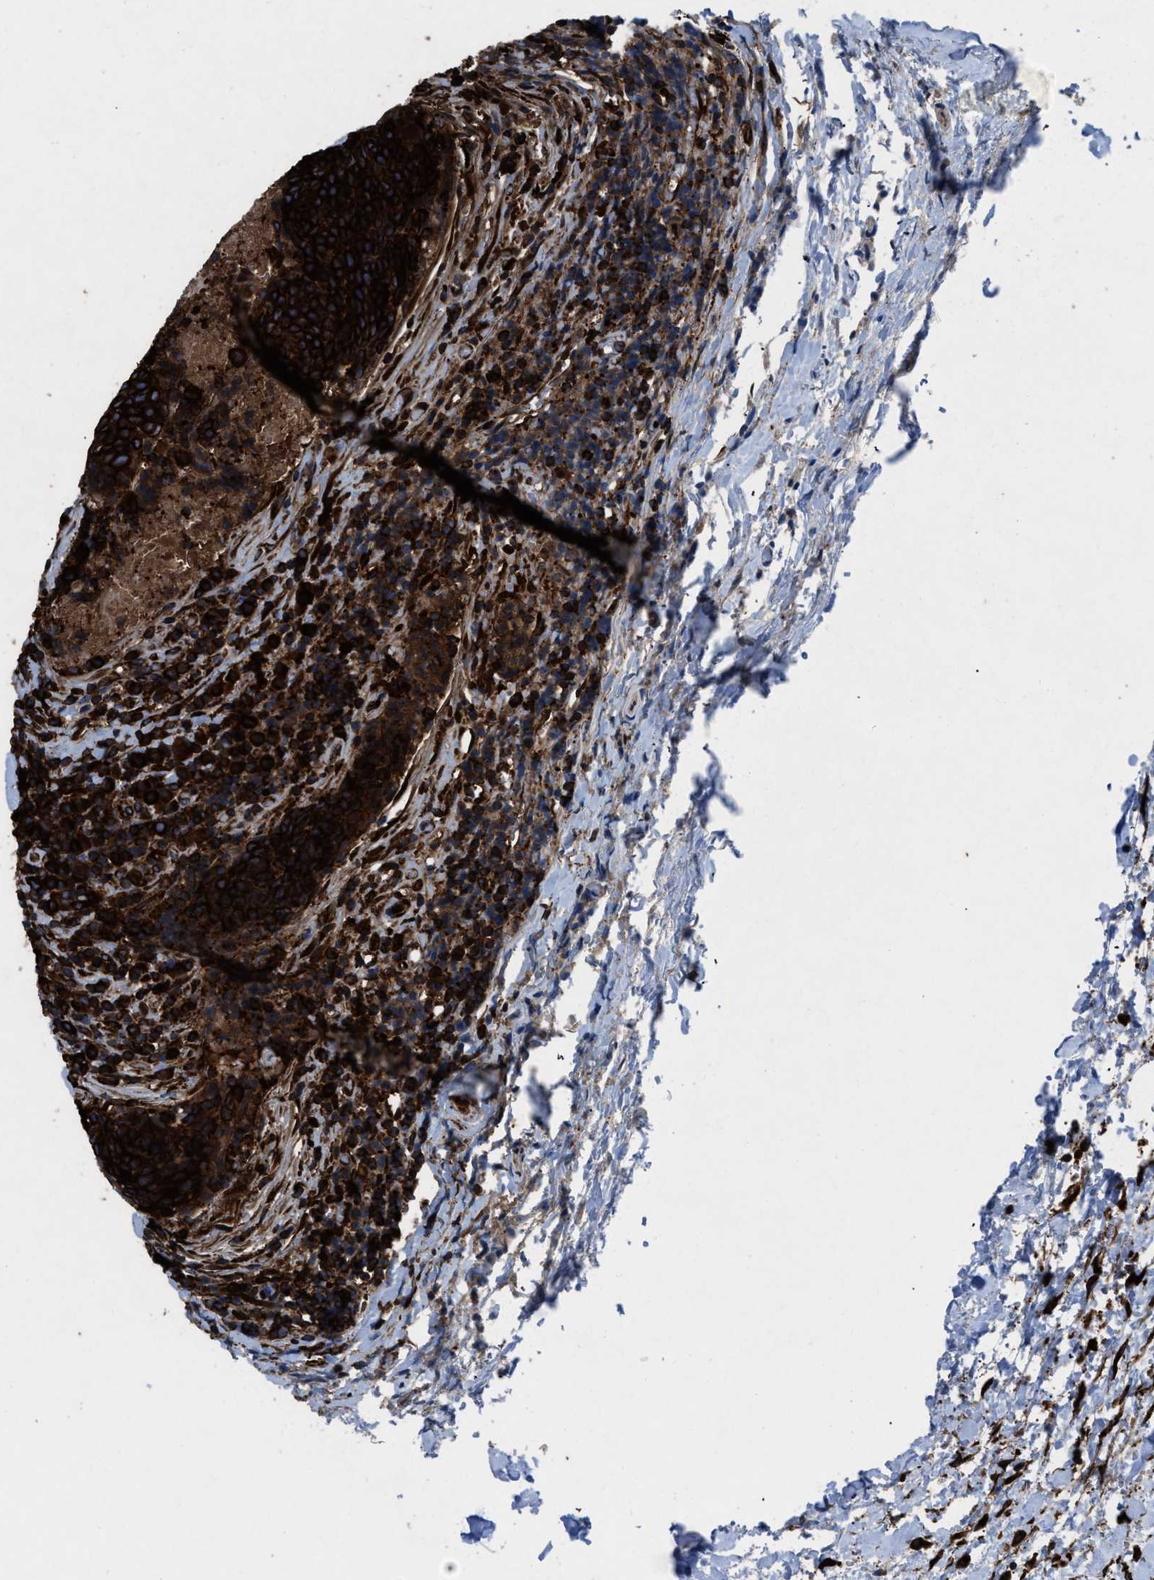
{"staining": {"intensity": "strong", "quantity": ">75%", "location": "cytoplasmic/membranous"}, "tissue": "head and neck cancer", "cell_type": "Tumor cells", "image_type": "cancer", "snomed": [{"axis": "morphology", "description": "Squamous cell carcinoma, NOS"}, {"axis": "morphology", "description": "Squamous cell carcinoma, metastatic, NOS"}, {"axis": "topography", "description": "Lymph node"}, {"axis": "topography", "description": "Head-Neck"}], "caption": "Strong cytoplasmic/membranous staining is seen in about >75% of tumor cells in head and neck metastatic squamous cell carcinoma.", "gene": "CAPRIN1", "patient": {"sex": "male", "age": 62}}